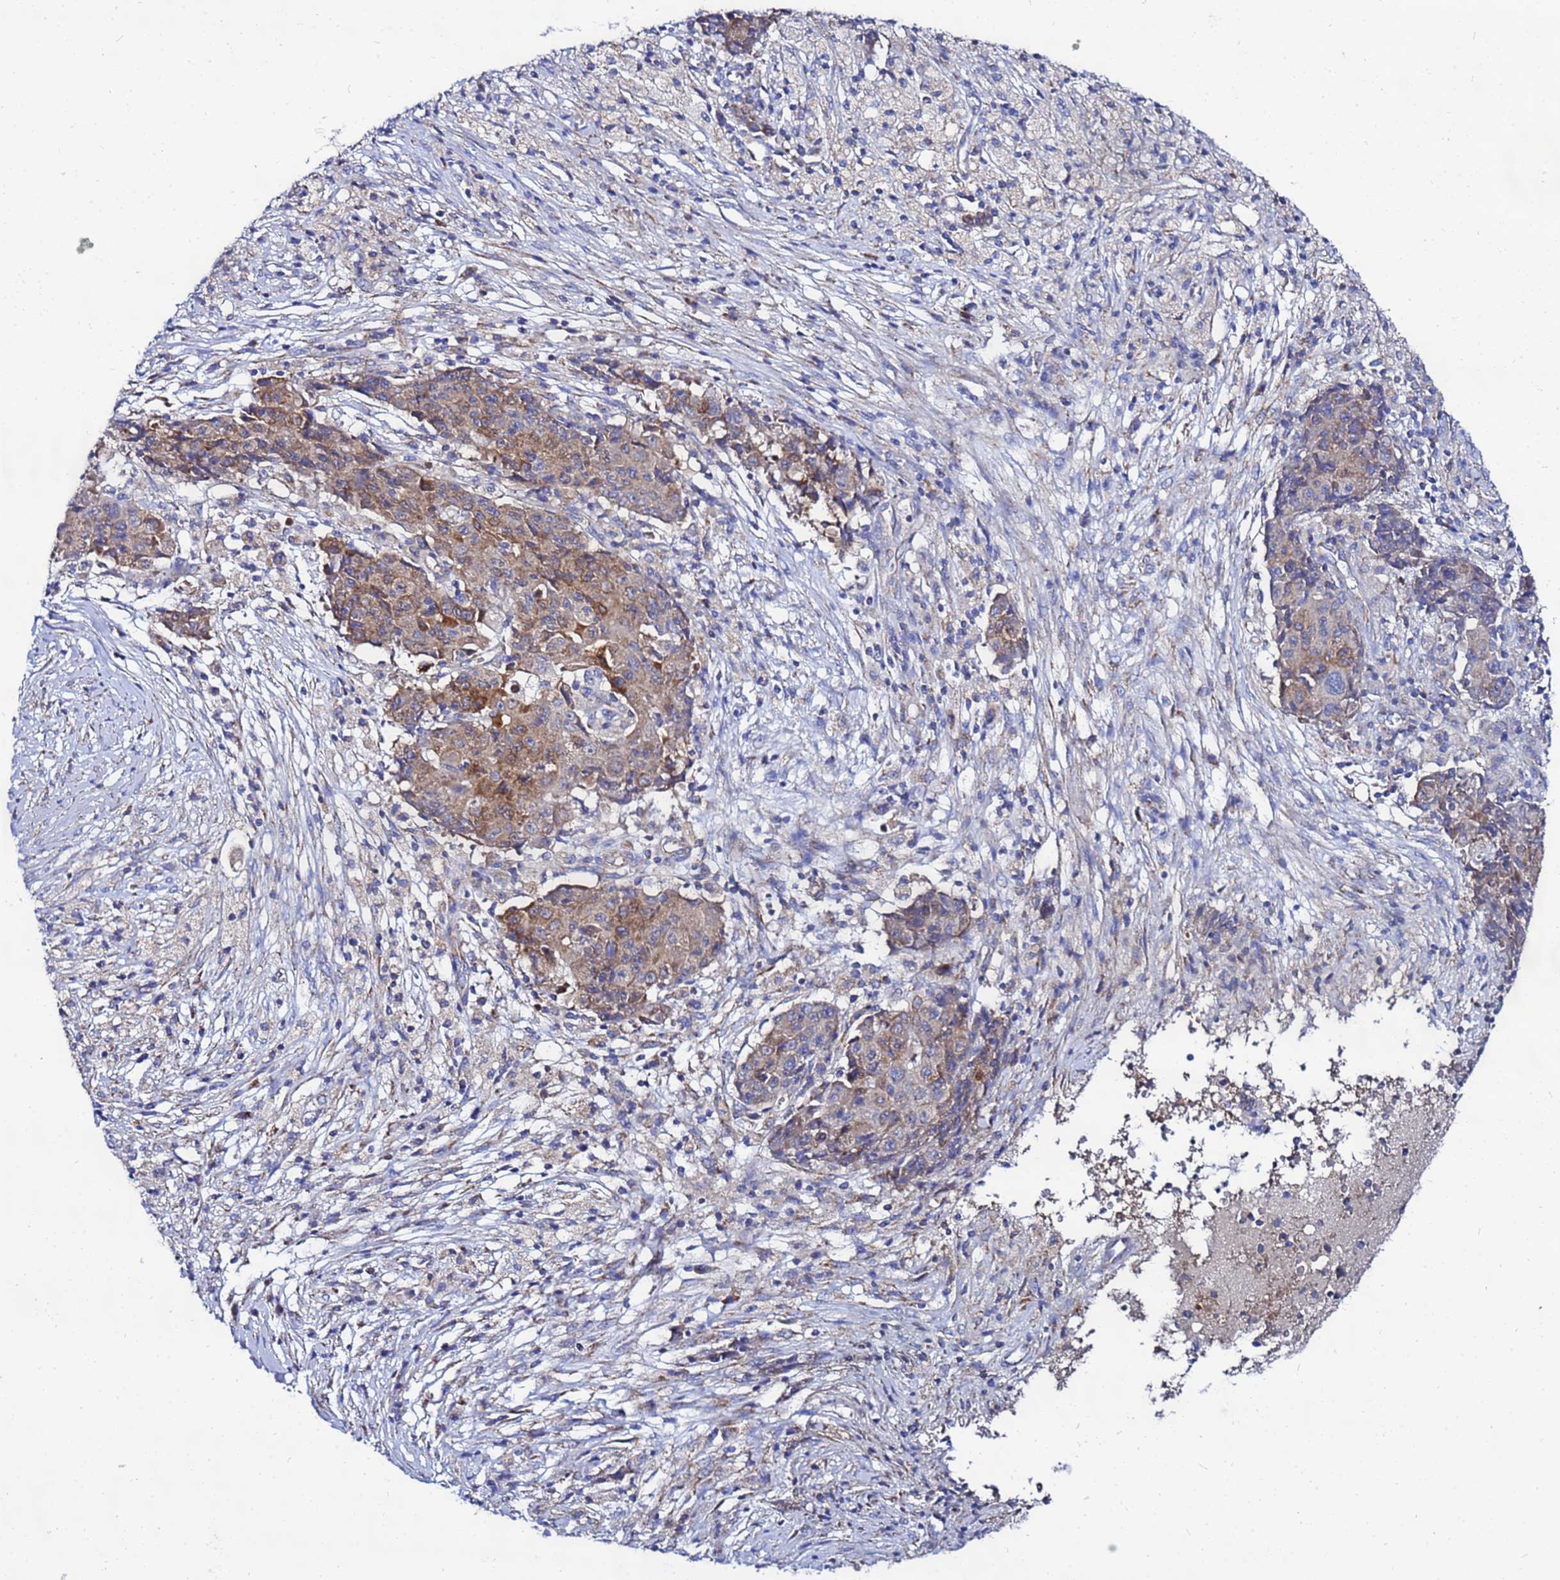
{"staining": {"intensity": "moderate", "quantity": "25%-75%", "location": "cytoplasmic/membranous"}, "tissue": "ovarian cancer", "cell_type": "Tumor cells", "image_type": "cancer", "snomed": [{"axis": "morphology", "description": "Carcinoma, endometroid"}, {"axis": "topography", "description": "Ovary"}], "caption": "Protein expression by immunohistochemistry (IHC) shows moderate cytoplasmic/membranous expression in about 25%-75% of tumor cells in ovarian endometroid carcinoma.", "gene": "FAHD2A", "patient": {"sex": "female", "age": 42}}